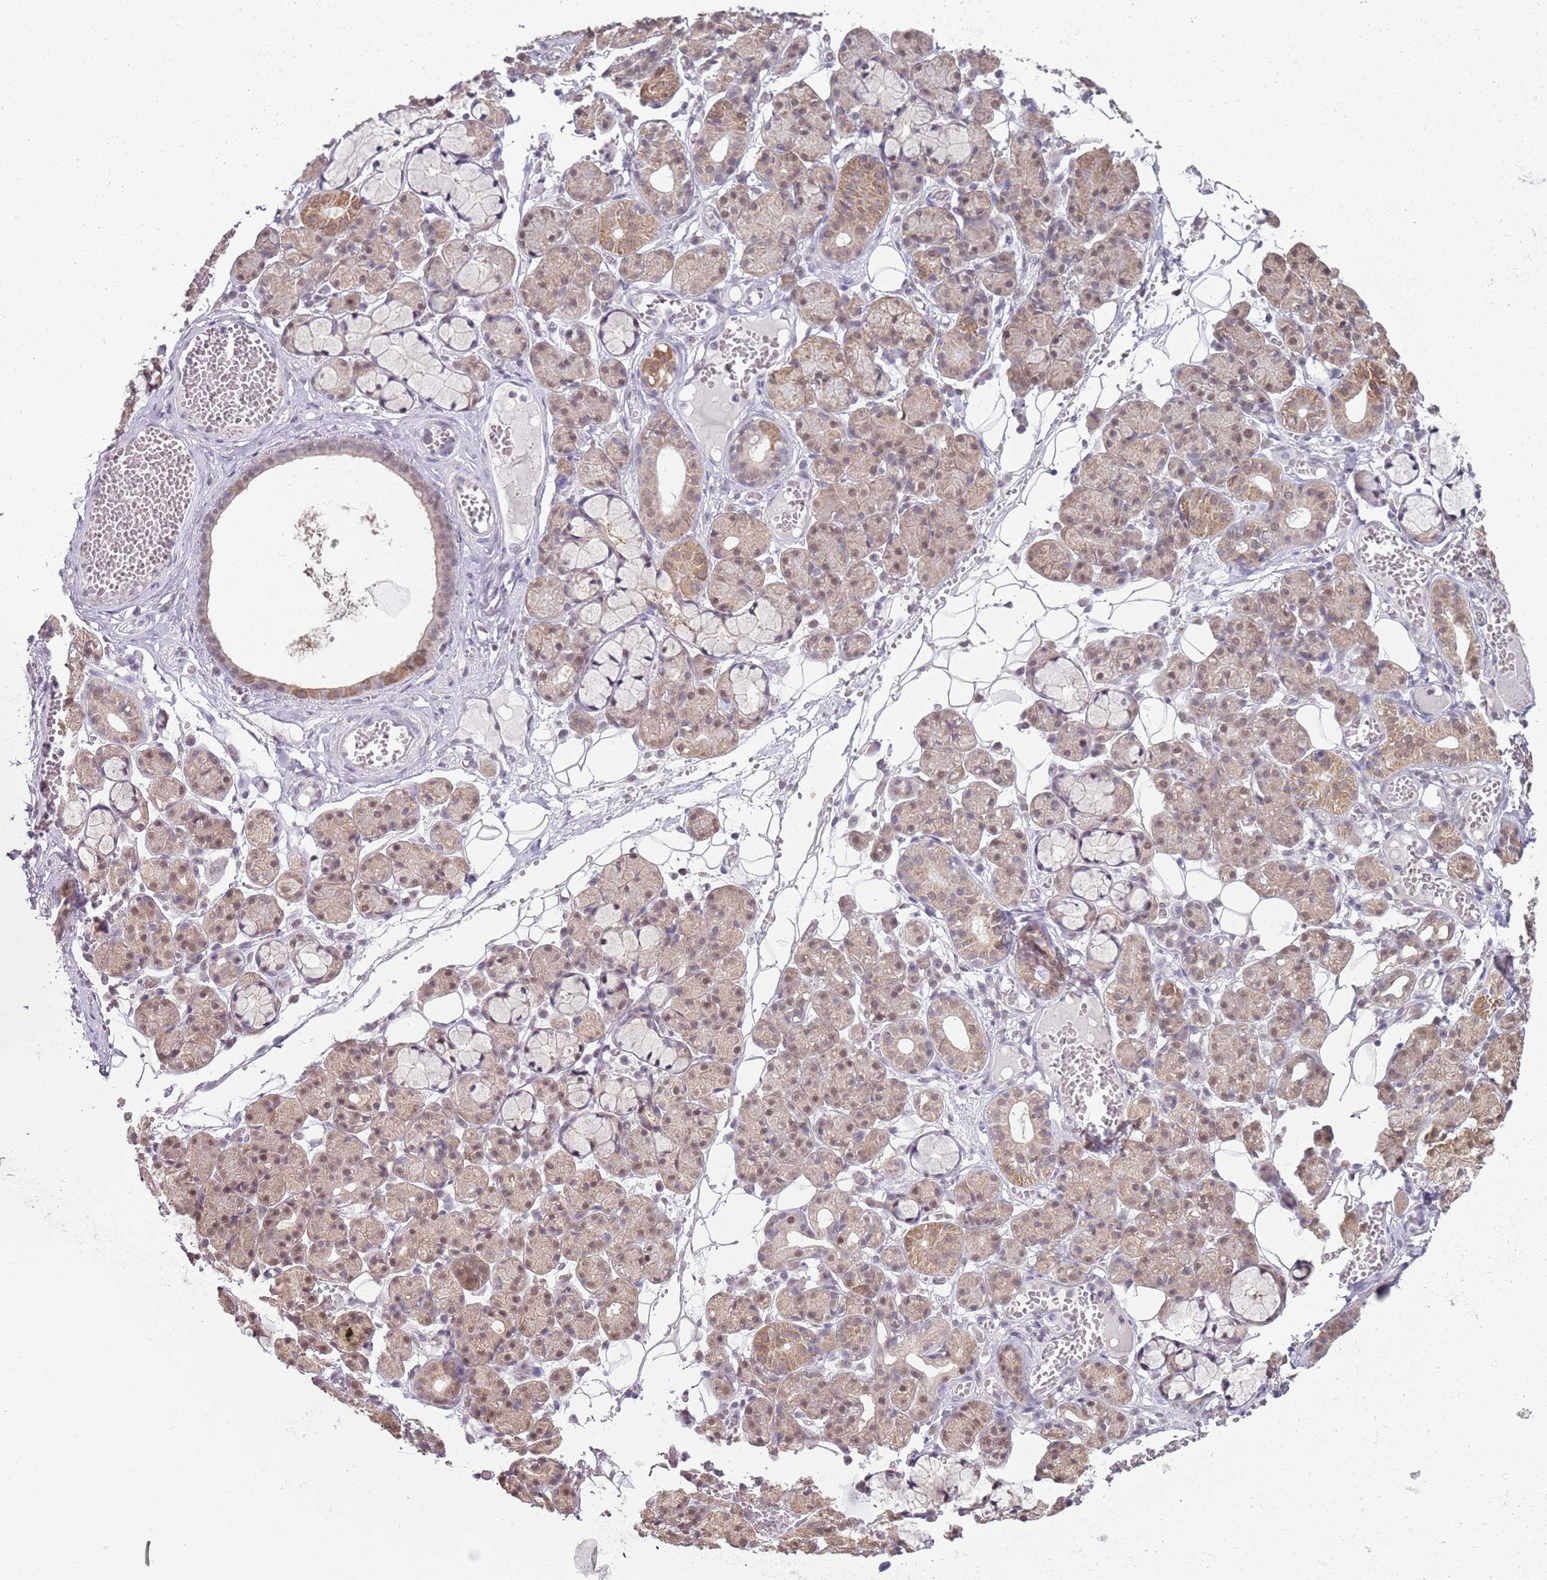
{"staining": {"intensity": "weak", "quantity": ">75%", "location": "cytoplasmic/membranous,nuclear"}, "tissue": "salivary gland", "cell_type": "Glandular cells", "image_type": "normal", "snomed": [{"axis": "morphology", "description": "Normal tissue, NOS"}, {"axis": "topography", "description": "Salivary gland"}], "caption": "Glandular cells reveal weak cytoplasmic/membranous,nuclear positivity in approximately >75% of cells in unremarkable salivary gland.", "gene": "SMARCAL1", "patient": {"sex": "male", "age": 63}}